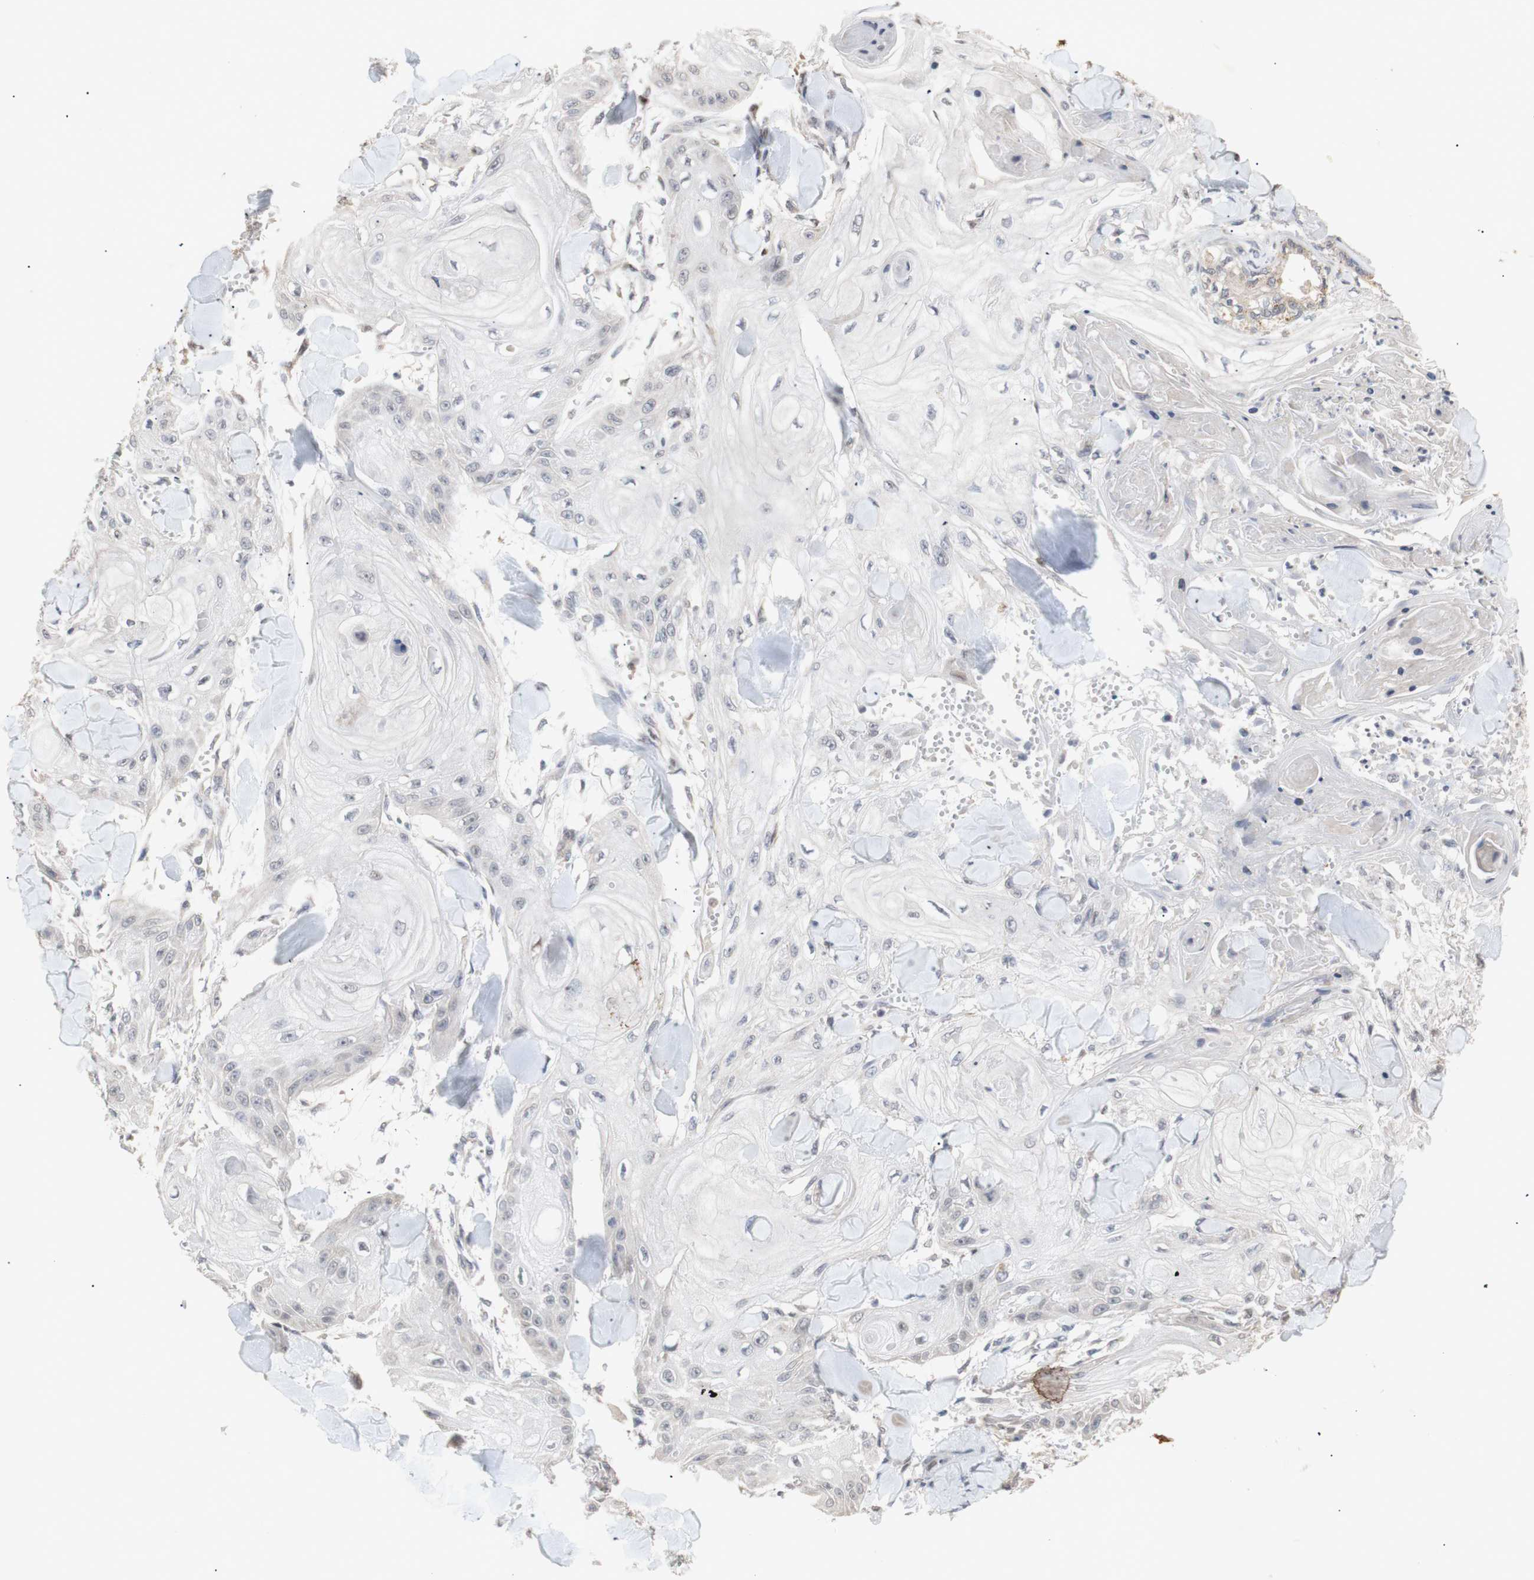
{"staining": {"intensity": "negative", "quantity": "none", "location": "none"}, "tissue": "skin cancer", "cell_type": "Tumor cells", "image_type": "cancer", "snomed": [{"axis": "morphology", "description": "Squamous cell carcinoma, NOS"}, {"axis": "topography", "description": "Skin"}], "caption": "A histopathology image of human skin cancer (squamous cell carcinoma) is negative for staining in tumor cells.", "gene": "FOSB", "patient": {"sex": "male", "age": 74}}